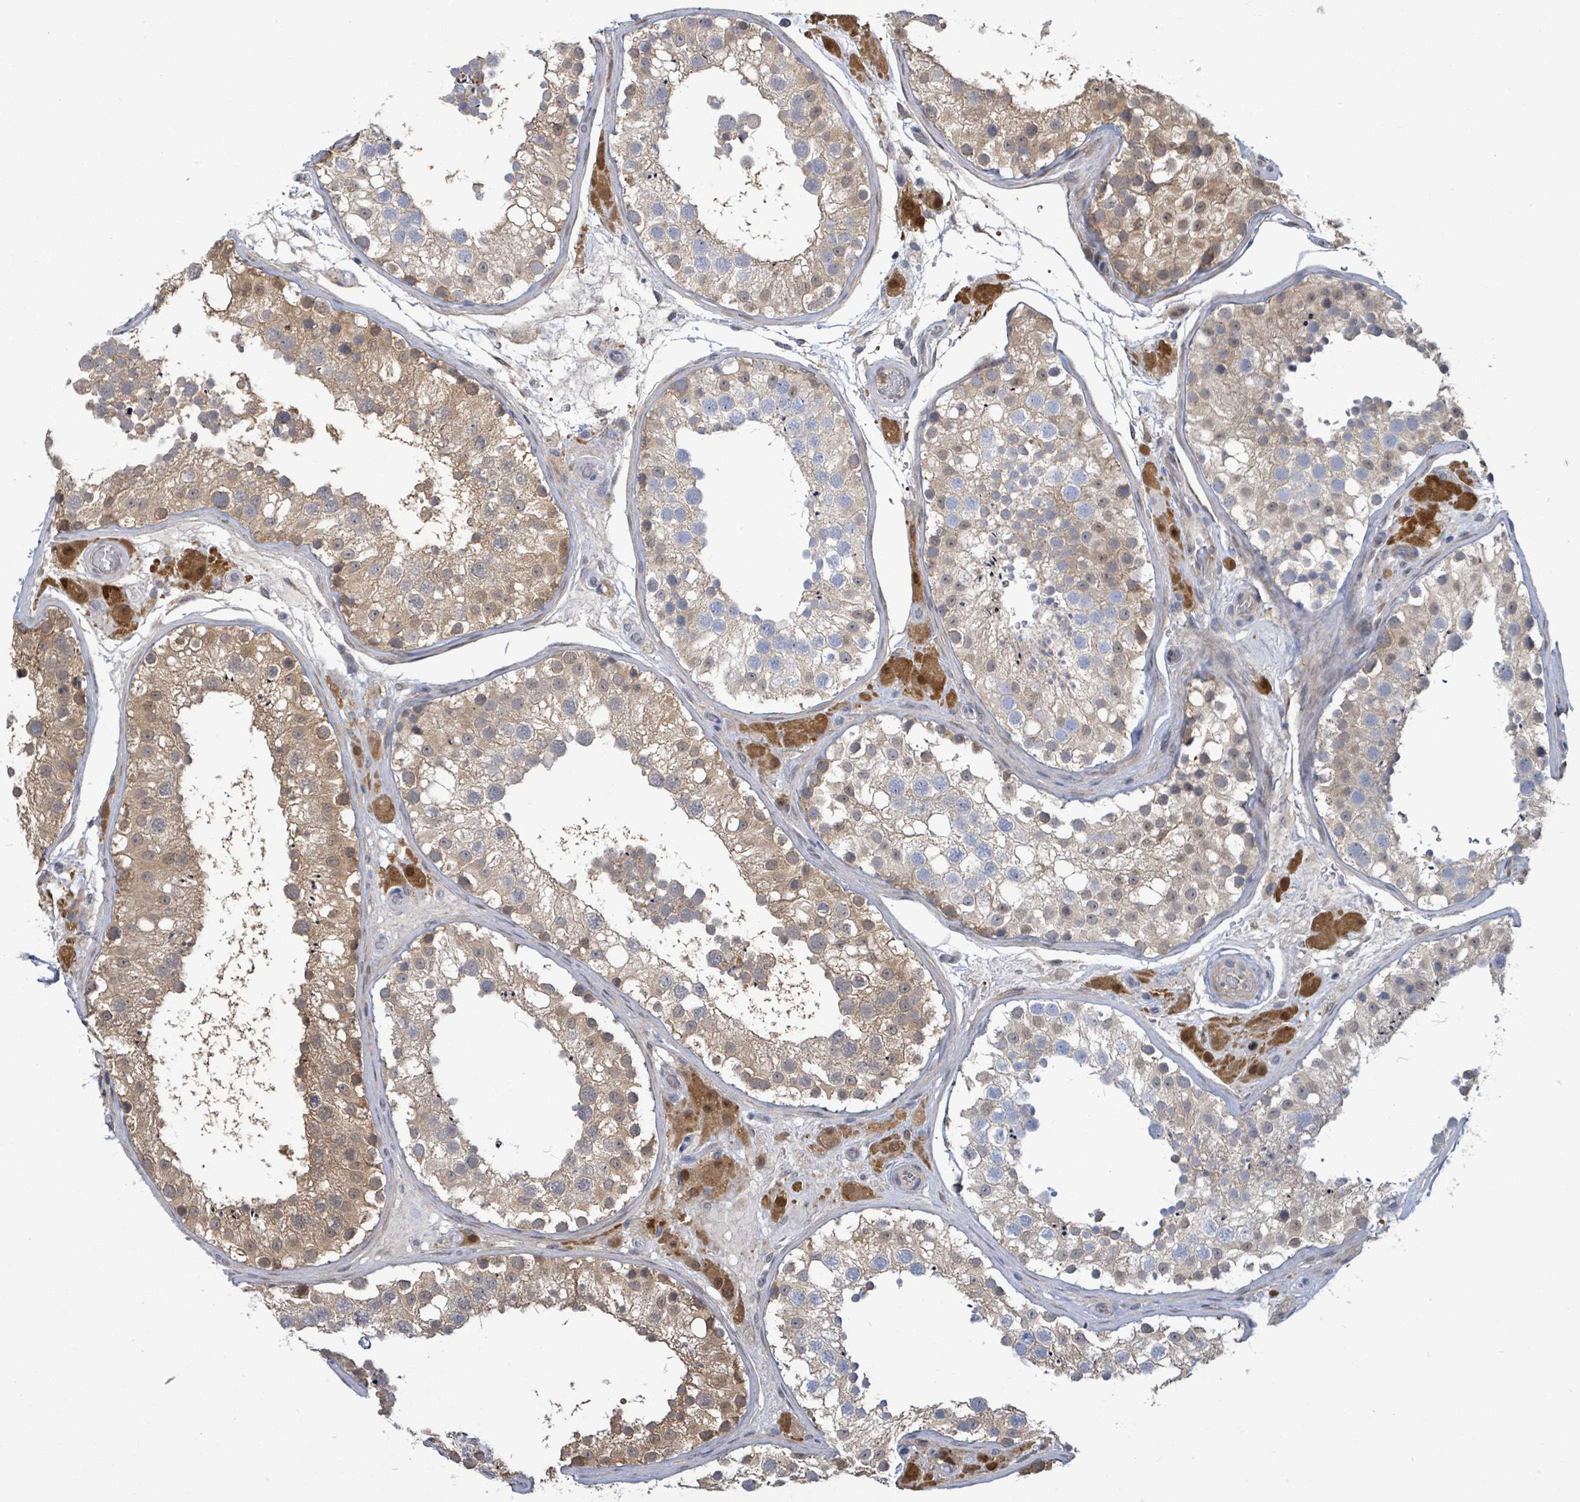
{"staining": {"intensity": "moderate", "quantity": ">75%", "location": "cytoplasmic/membranous"}, "tissue": "testis", "cell_type": "Cells in seminiferous ducts", "image_type": "normal", "snomed": [{"axis": "morphology", "description": "Normal tissue, NOS"}, {"axis": "topography", "description": "Testis"}], "caption": "Immunohistochemical staining of normal testis demonstrates medium levels of moderate cytoplasmic/membranous positivity in about >75% of cells in seminiferous ducts. (Stains: DAB in brown, nuclei in blue, Microscopy: brightfield microscopy at high magnification).", "gene": "PGAM1", "patient": {"sex": "male", "age": 26}}